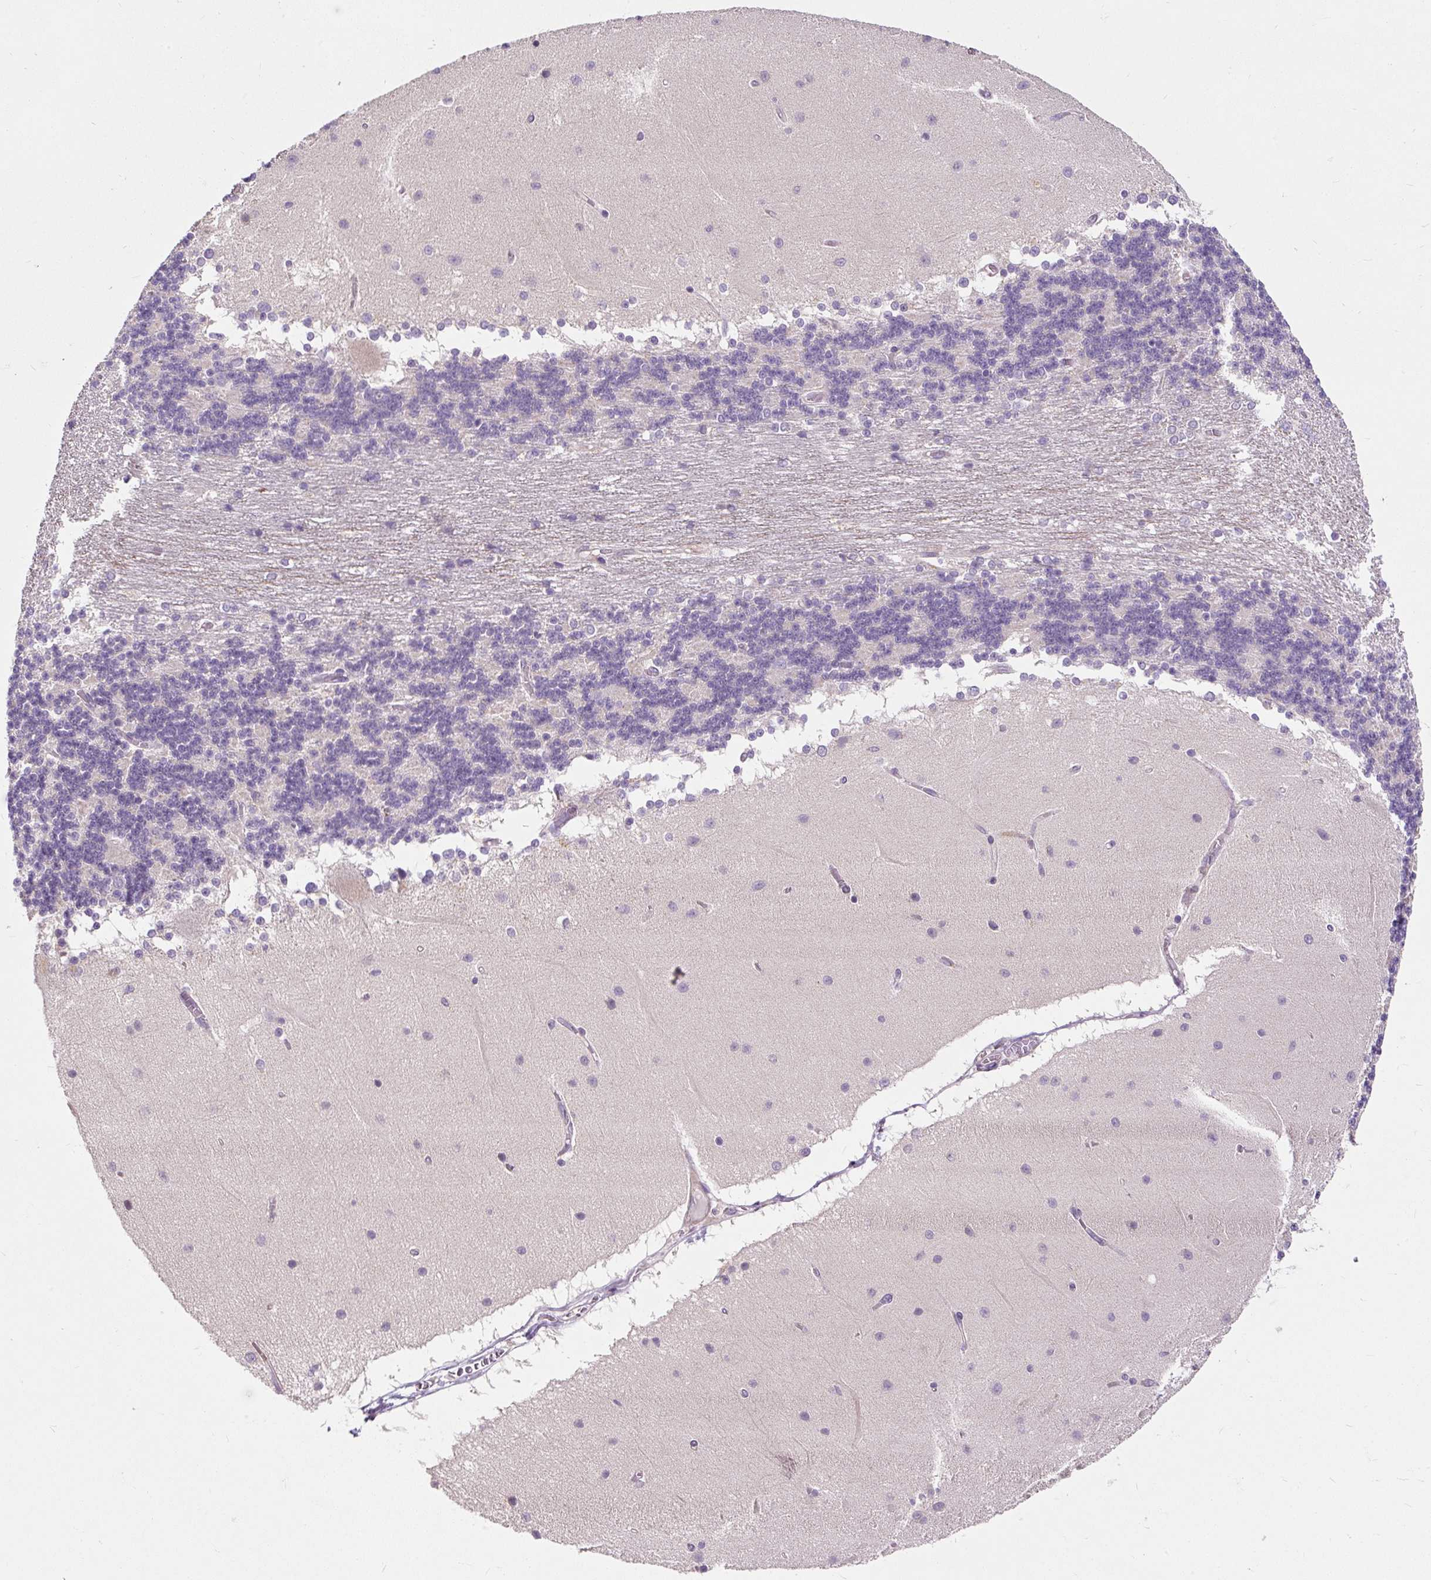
{"staining": {"intensity": "negative", "quantity": "none", "location": "none"}, "tissue": "cerebellum", "cell_type": "Cells in granular layer", "image_type": "normal", "snomed": [{"axis": "morphology", "description": "Normal tissue, NOS"}, {"axis": "topography", "description": "Cerebellum"}], "caption": "An immunohistochemistry histopathology image of normal cerebellum is shown. There is no staining in cells in granular layer of cerebellum. Brightfield microscopy of immunohistochemistry (IHC) stained with DAB (3,3'-diaminobenzidine) (brown) and hematoxylin (blue), captured at high magnification.", "gene": "CISD3", "patient": {"sex": "female", "age": 54}}